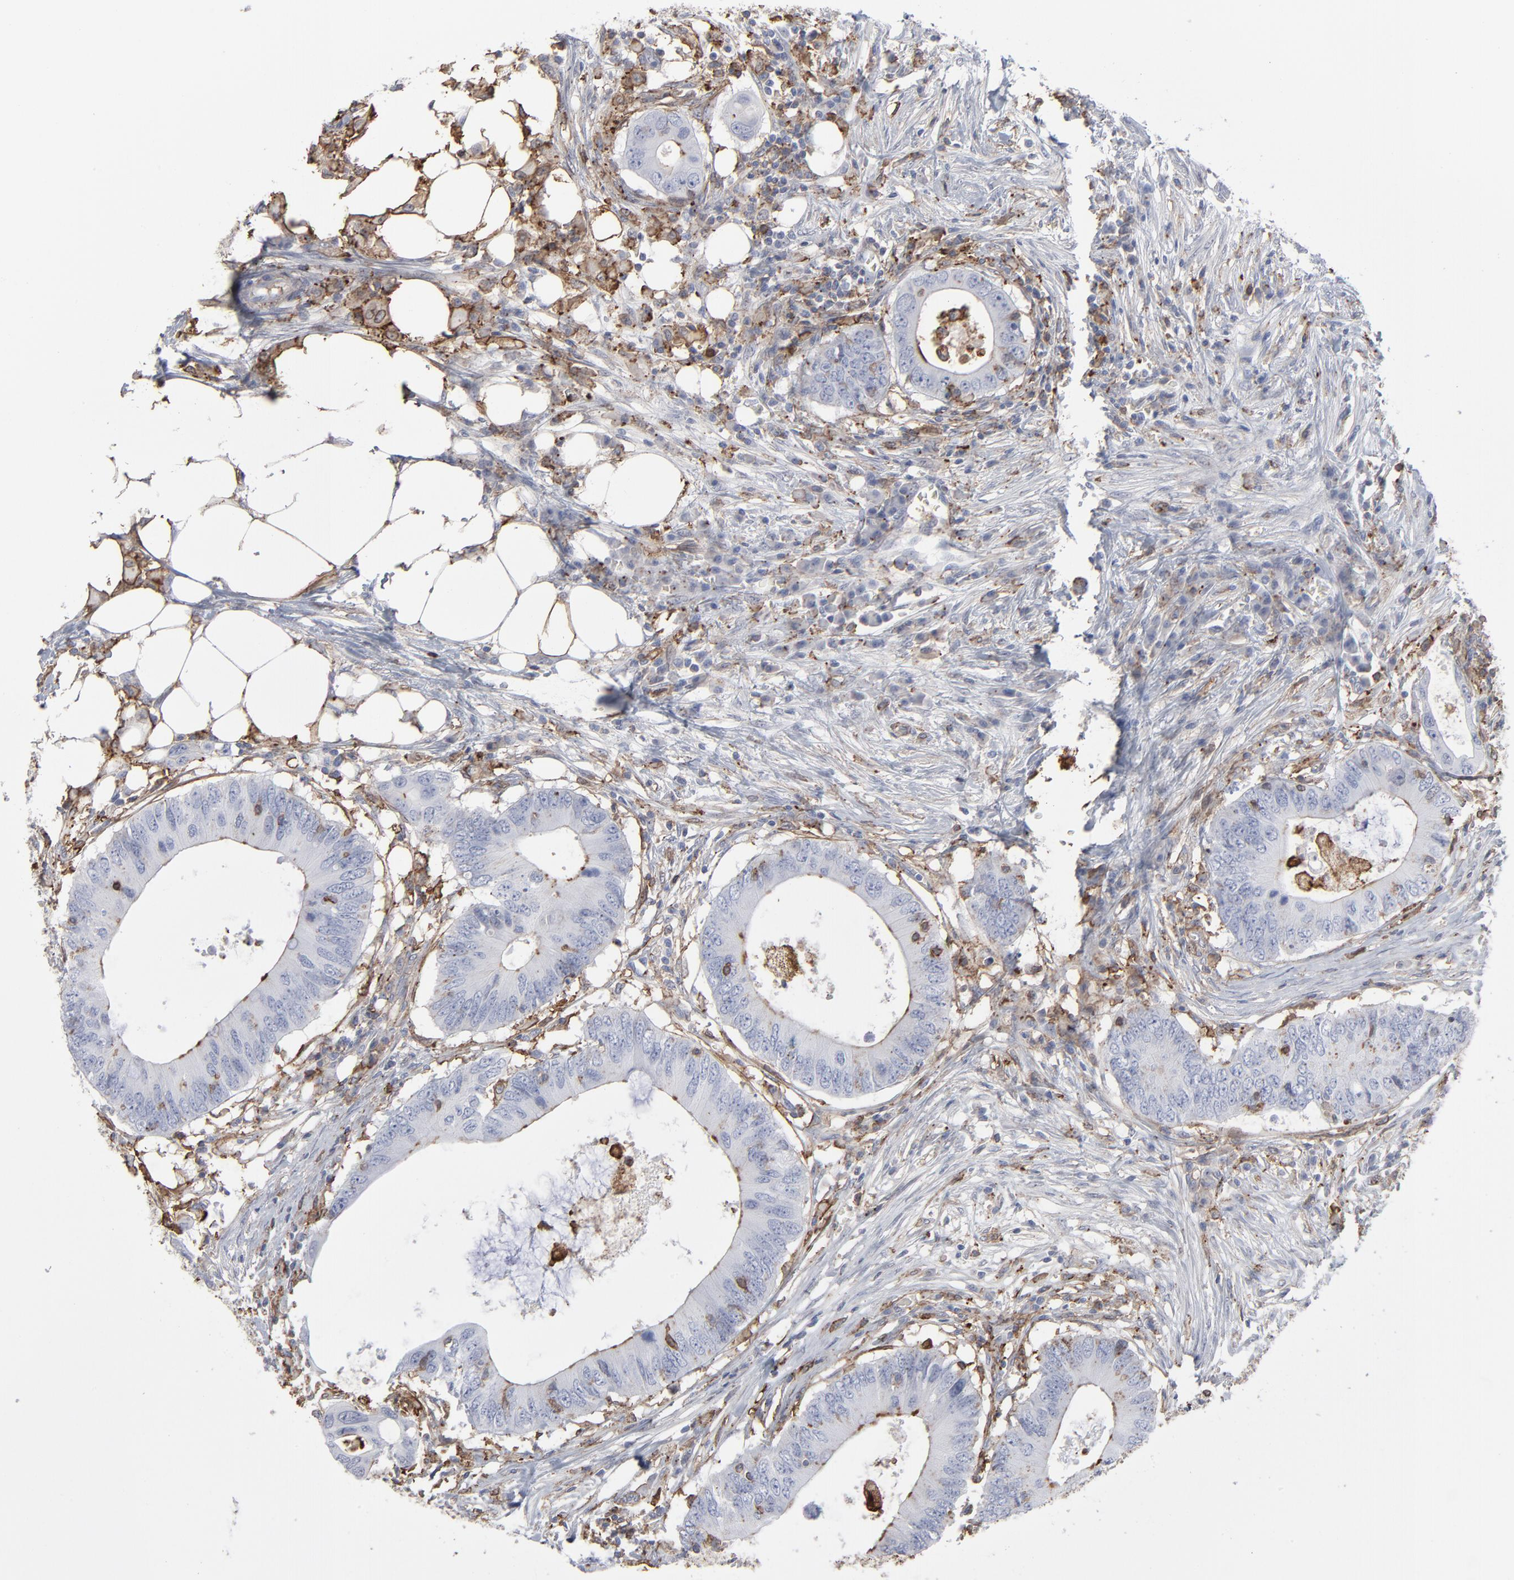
{"staining": {"intensity": "negative", "quantity": "none", "location": "none"}, "tissue": "colorectal cancer", "cell_type": "Tumor cells", "image_type": "cancer", "snomed": [{"axis": "morphology", "description": "Adenocarcinoma, NOS"}, {"axis": "topography", "description": "Colon"}], "caption": "An image of adenocarcinoma (colorectal) stained for a protein shows no brown staining in tumor cells.", "gene": "ANXA5", "patient": {"sex": "male", "age": 71}}